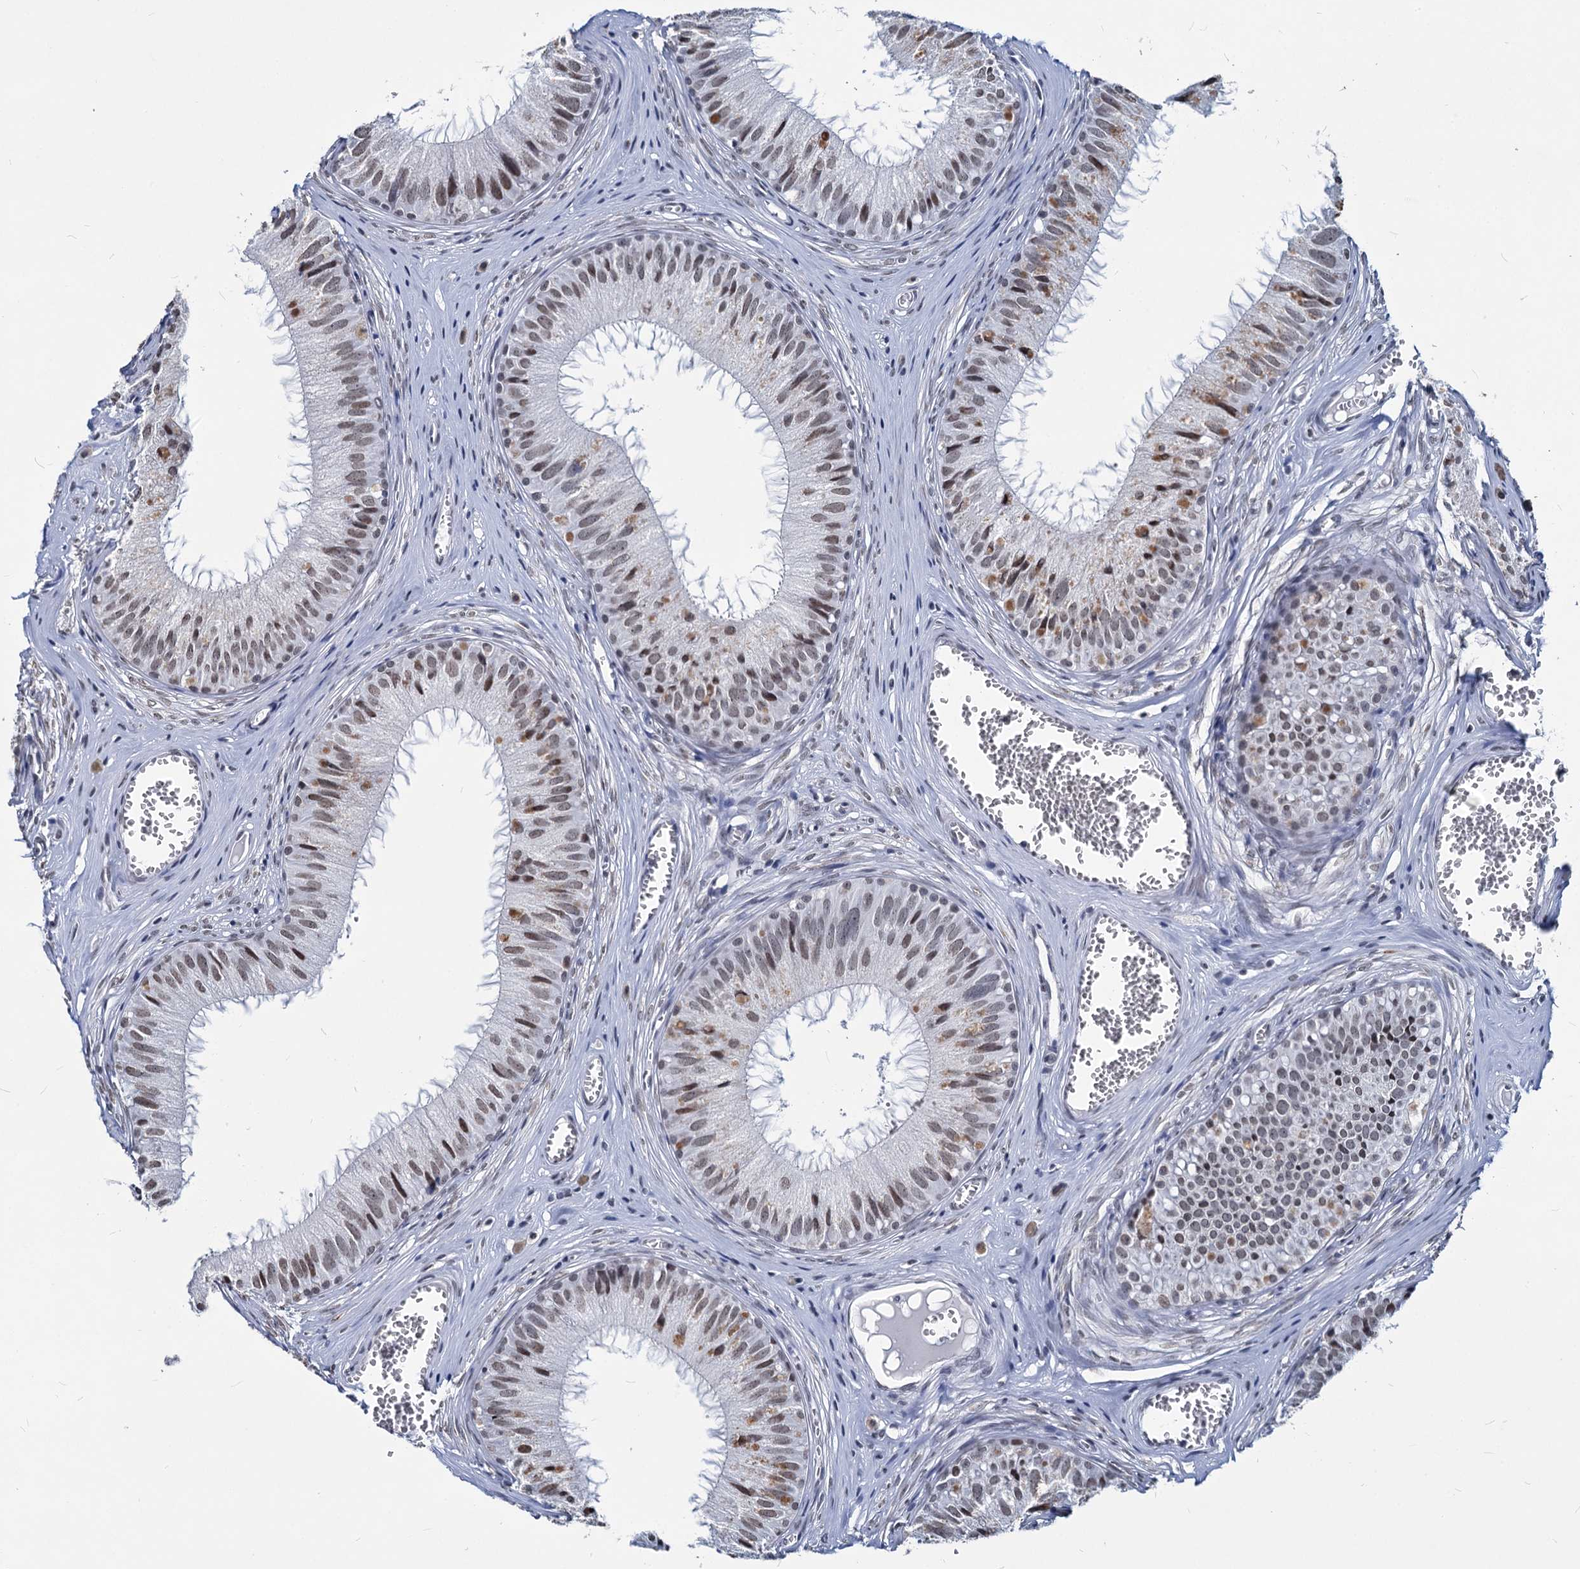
{"staining": {"intensity": "weak", "quantity": "25%-75%", "location": "nuclear"}, "tissue": "epididymis", "cell_type": "Glandular cells", "image_type": "normal", "snomed": [{"axis": "morphology", "description": "Normal tissue, NOS"}, {"axis": "topography", "description": "Epididymis"}], "caption": "Immunohistochemical staining of benign epididymis exhibits low levels of weak nuclear staining in approximately 25%-75% of glandular cells.", "gene": "PARPBP", "patient": {"sex": "male", "age": 36}}